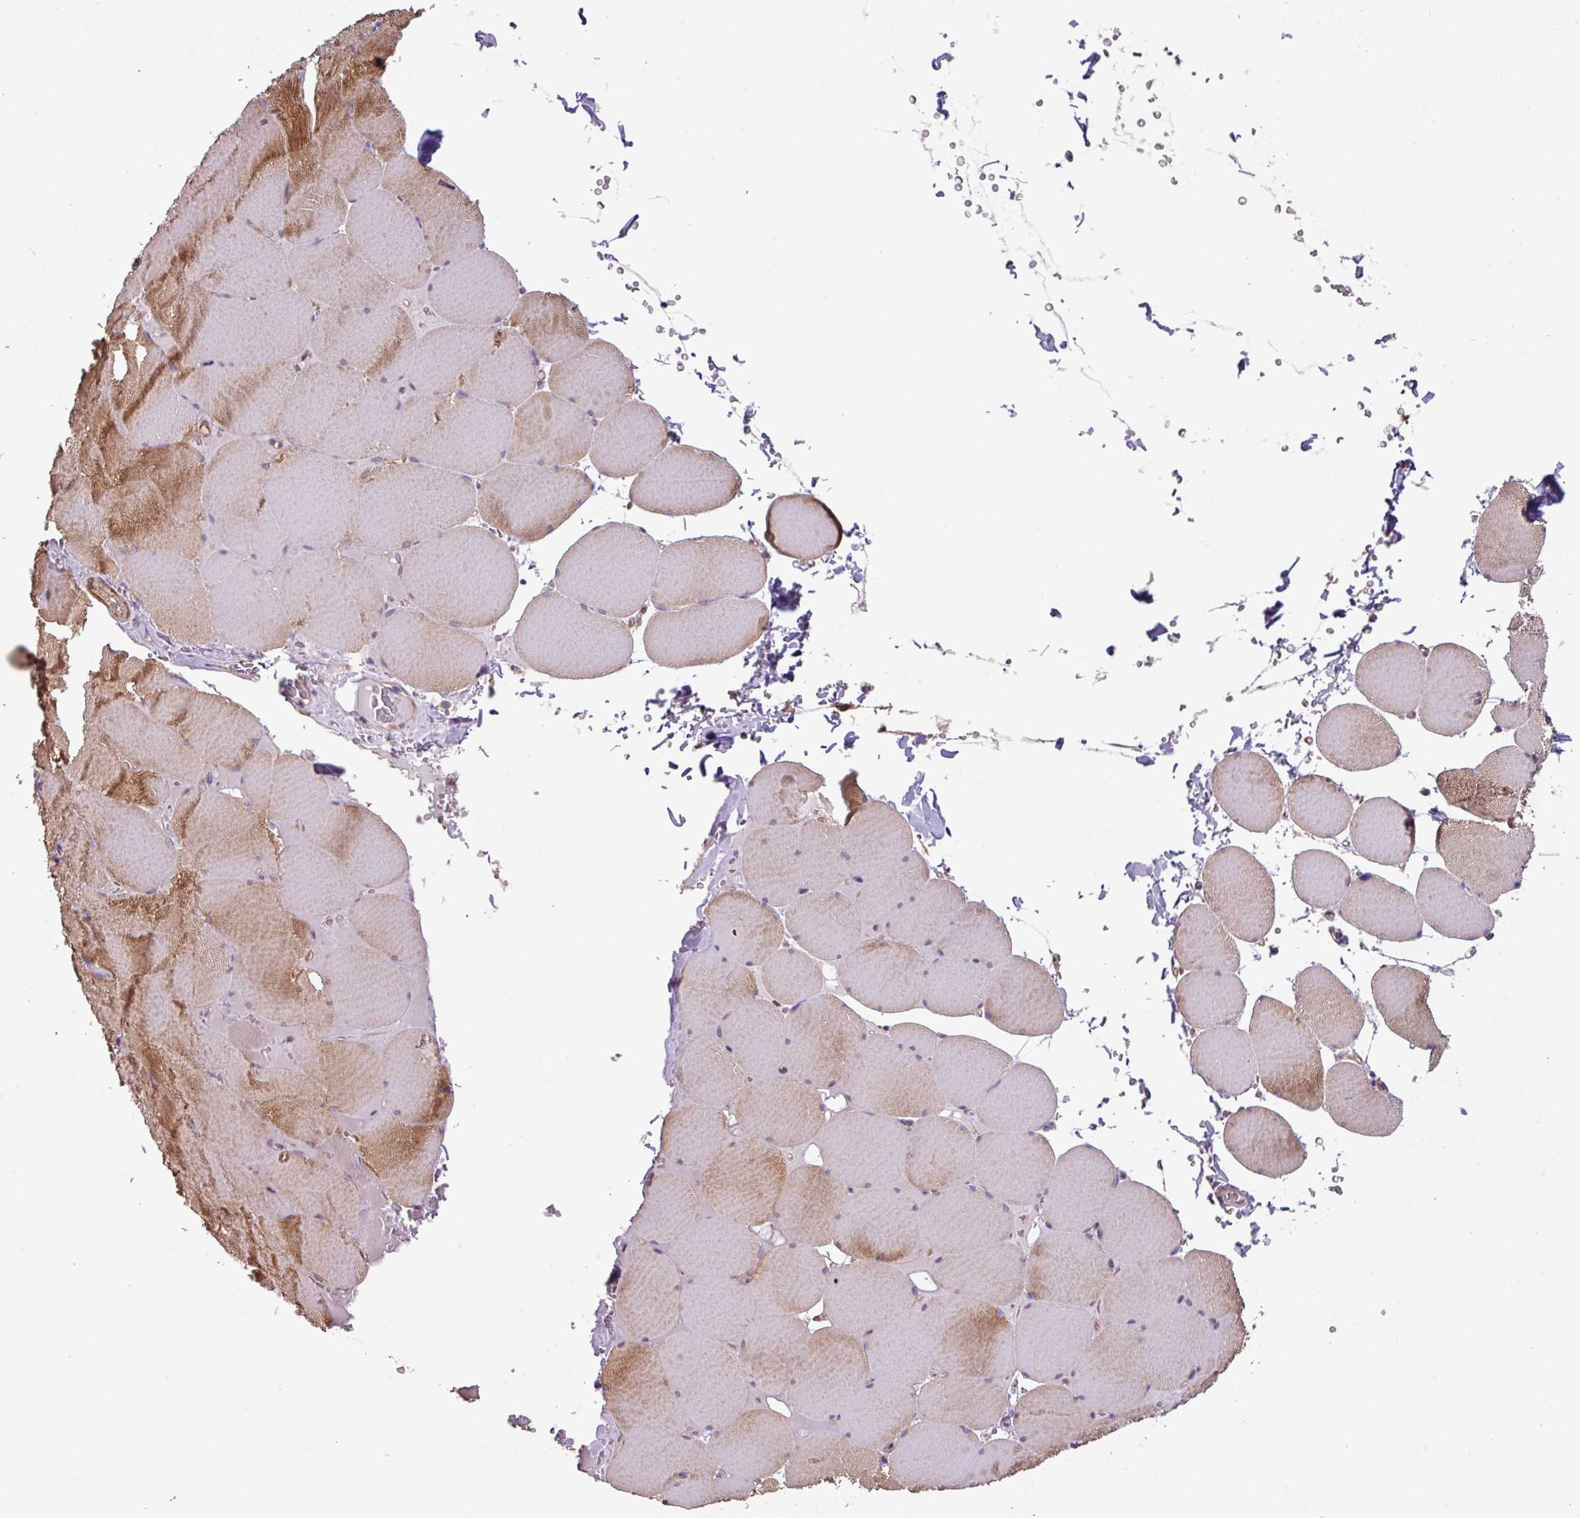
{"staining": {"intensity": "moderate", "quantity": ">75%", "location": "cytoplasmic/membranous"}, "tissue": "skeletal muscle", "cell_type": "Myocytes", "image_type": "normal", "snomed": [{"axis": "morphology", "description": "Normal tissue, NOS"}, {"axis": "topography", "description": "Skeletal muscle"}, {"axis": "topography", "description": "Head-Neck"}], "caption": "The histopathology image exhibits immunohistochemical staining of normal skeletal muscle. There is moderate cytoplasmic/membranous positivity is present in approximately >75% of myocytes.", "gene": "MRRF", "patient": {"sex": "male", "age": 66}}